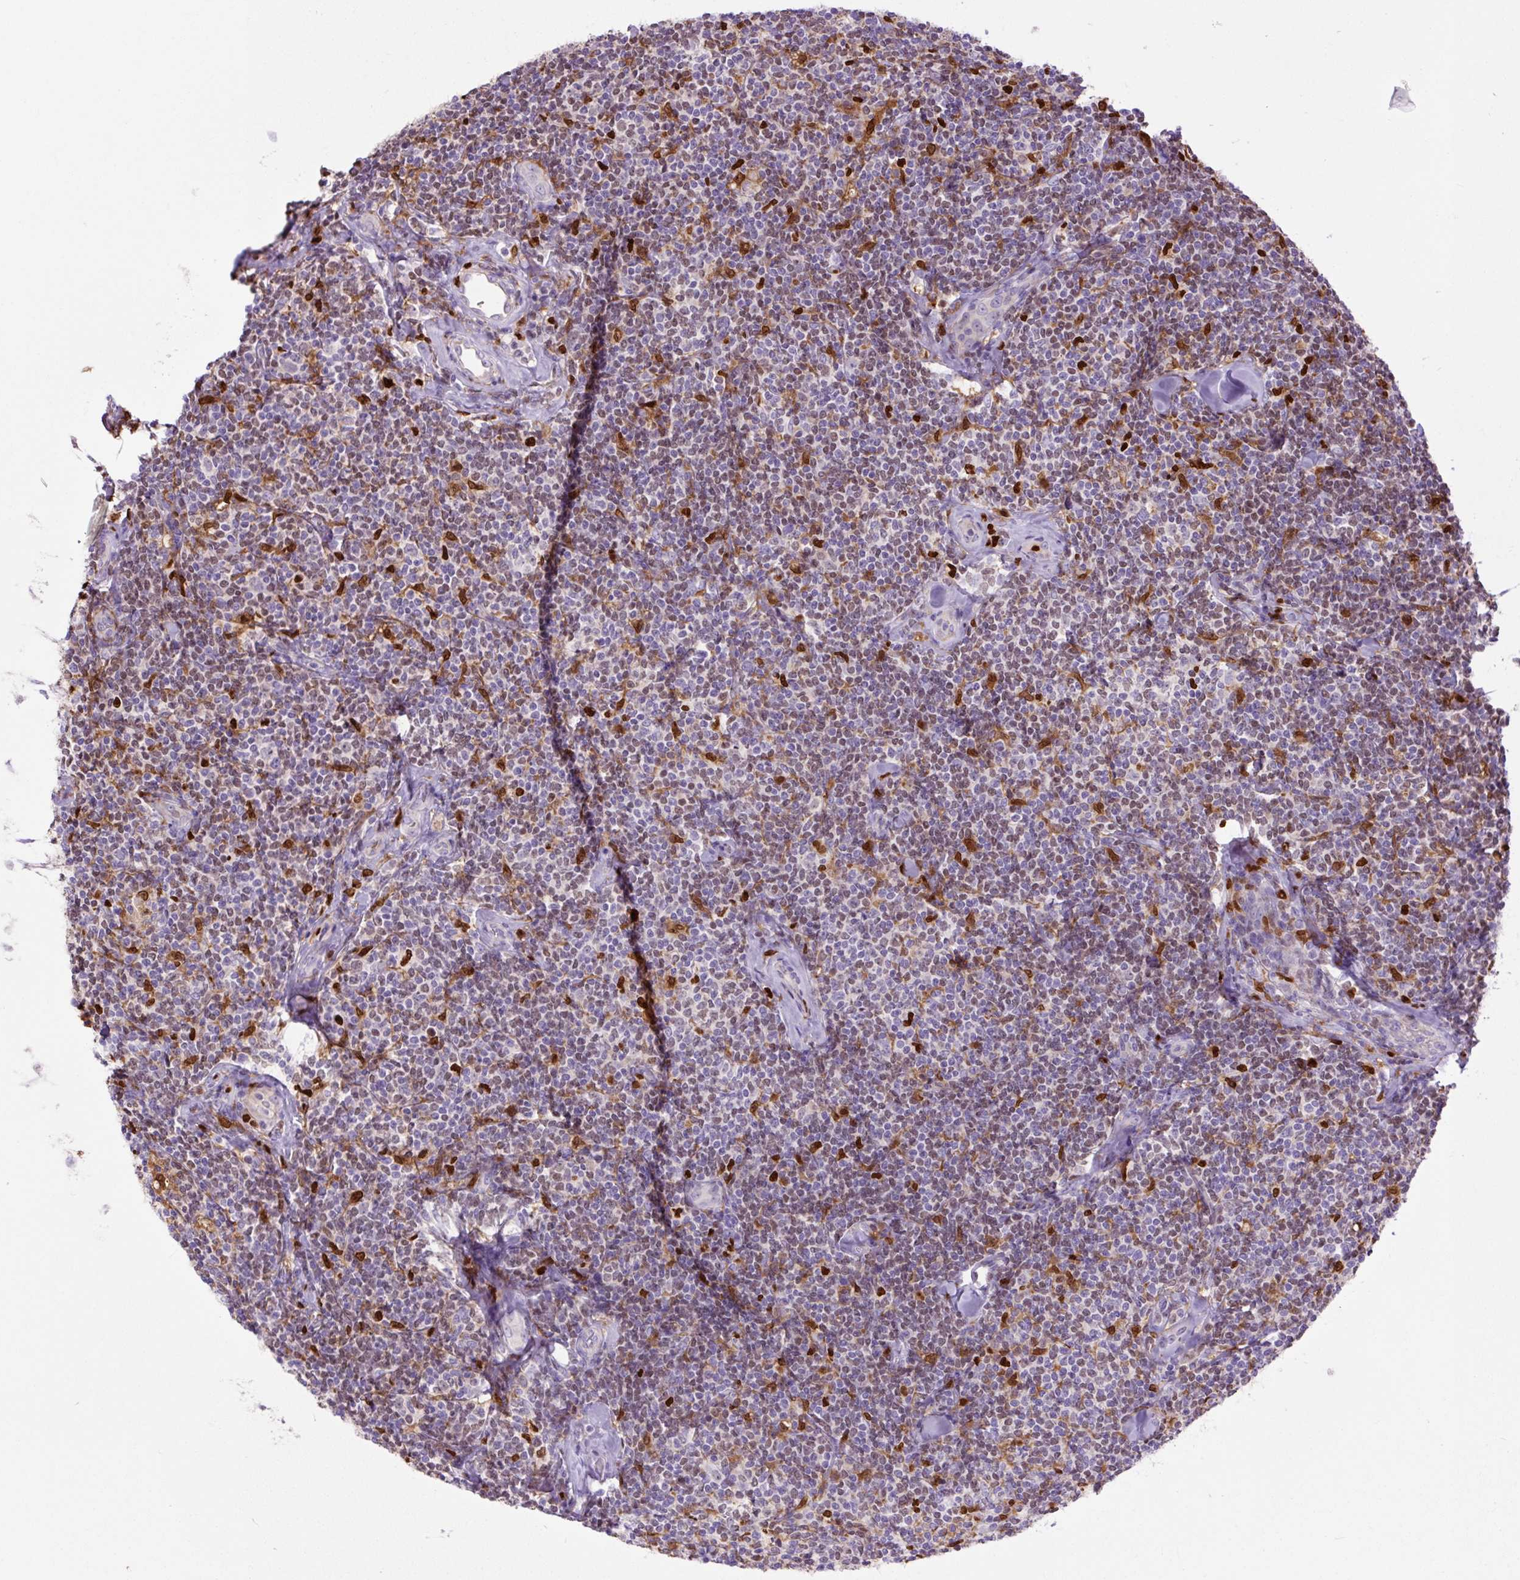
{"staining": {"intensity": "negative", "quantity": "none", "location": "none"}, "tissue": "lymphoma", "cell_type": "Tumor cells", "image_type": "cancer", "snomed": [{"axis": "morphology", "description": "Malignant lymphoma, non-Hodgkin's type, Low grade"}, {"axis": "topography", "description": "Lymph node"}], "caption": "Human malignant lymphoma, non-Hodgkin's type (low-grade) stained for a protein using immunohistochemistry (IHC) exhibits no expression in tumor cells.", "gene": "SPI1", "patient": {"sex": "female", "age": 56}}